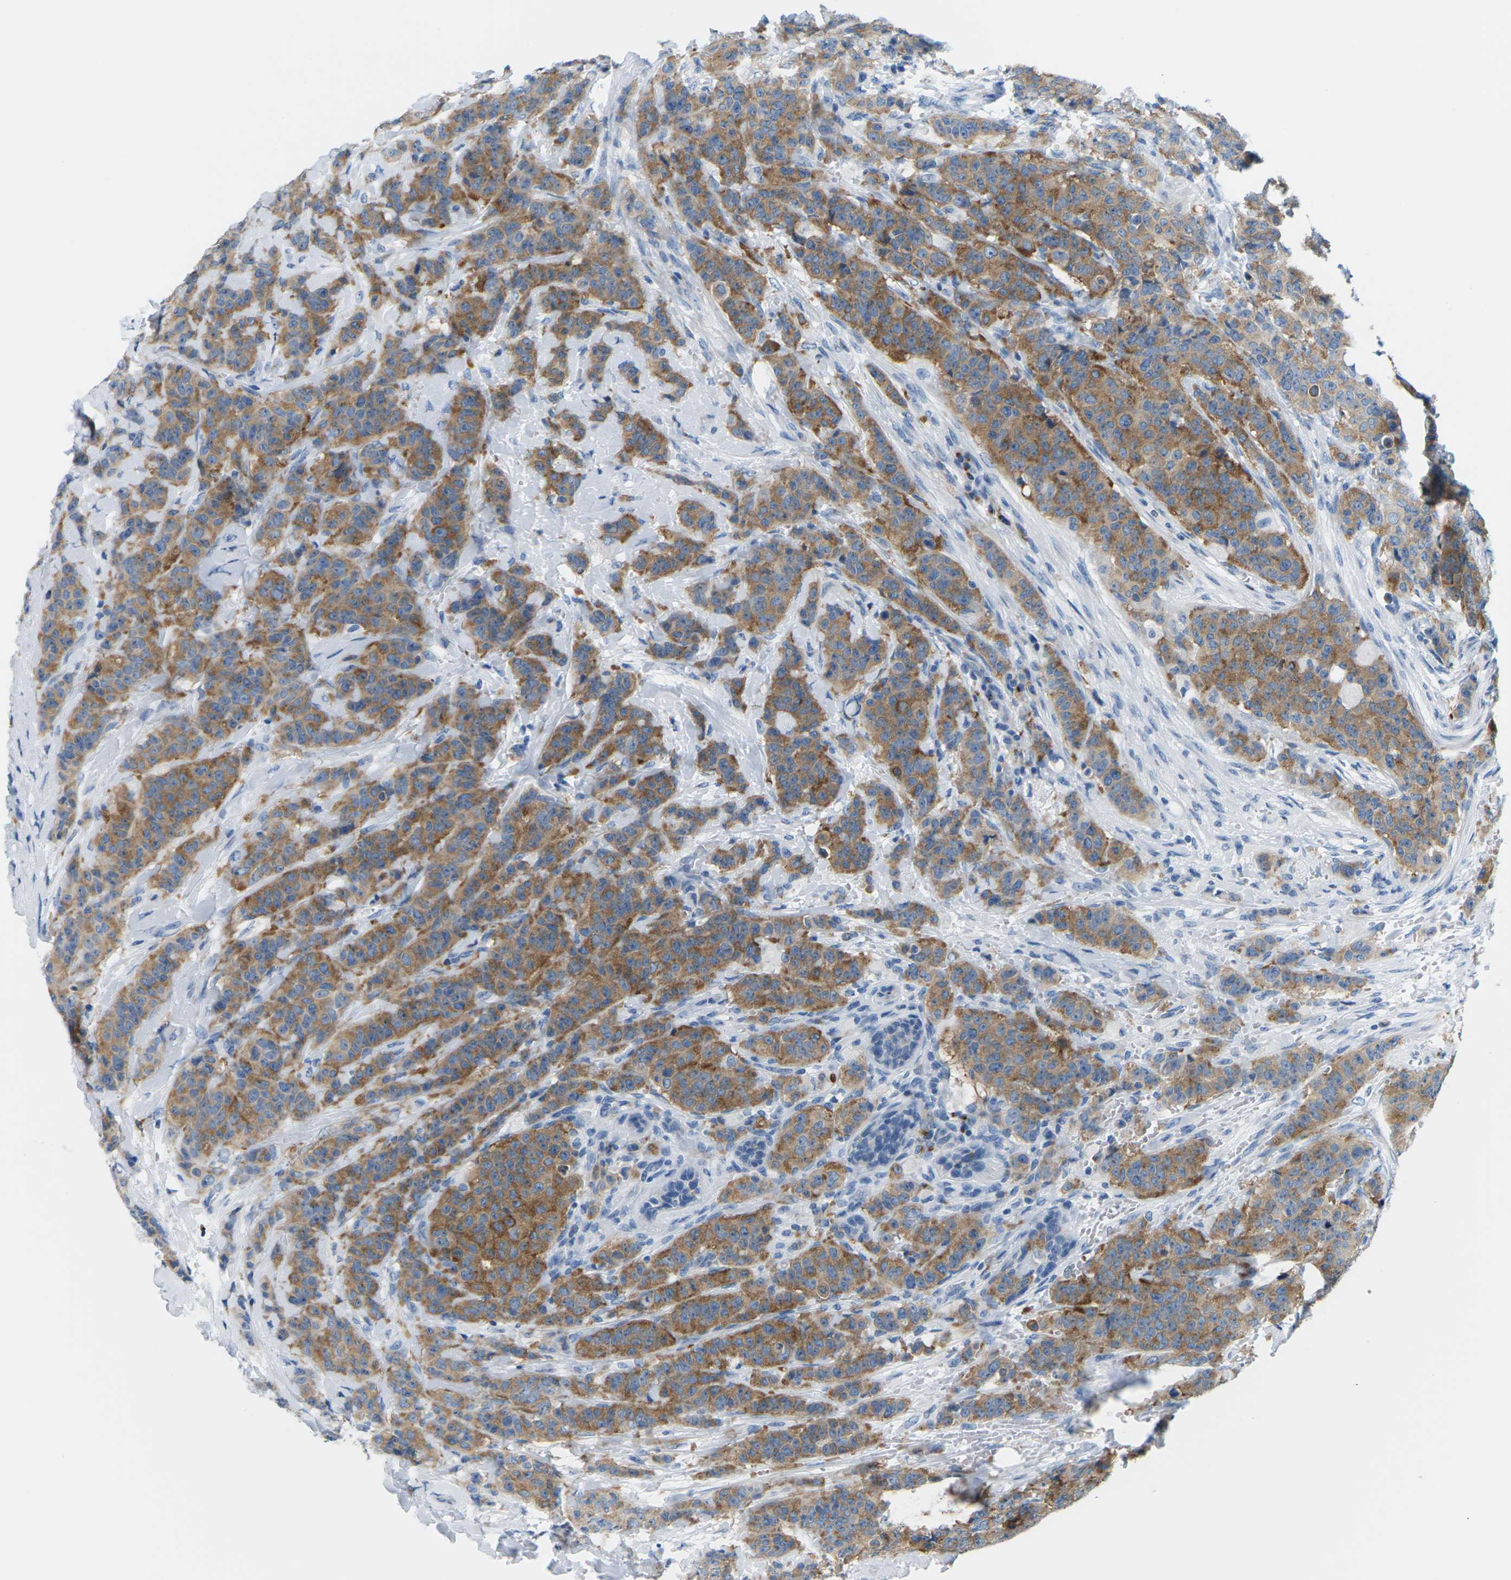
{"staining": {"intensity": "moderate", "quantity": ">75%", "location": "cytoplasmic/membranous"}, "tissue": "breast cancer", "cell_type": "Tumor cells", "image_type": "cancer", "snomed": [{"axis": "morphology", "description": "Normal tissue, NOS"}, {"axis": "morphology", "description": "Duct carcinoma"}, {"axis": "topography", "description": "Breast"}], "caption": "Breast intraductal carcinoma was stained to show a protein in brown. There is medium levels of moderate cytoplasmic/membranous expression in approximately >75% of tumor cells.", "gene": "SYNGR2", "patient": {"sex": "female", "age": 40}}